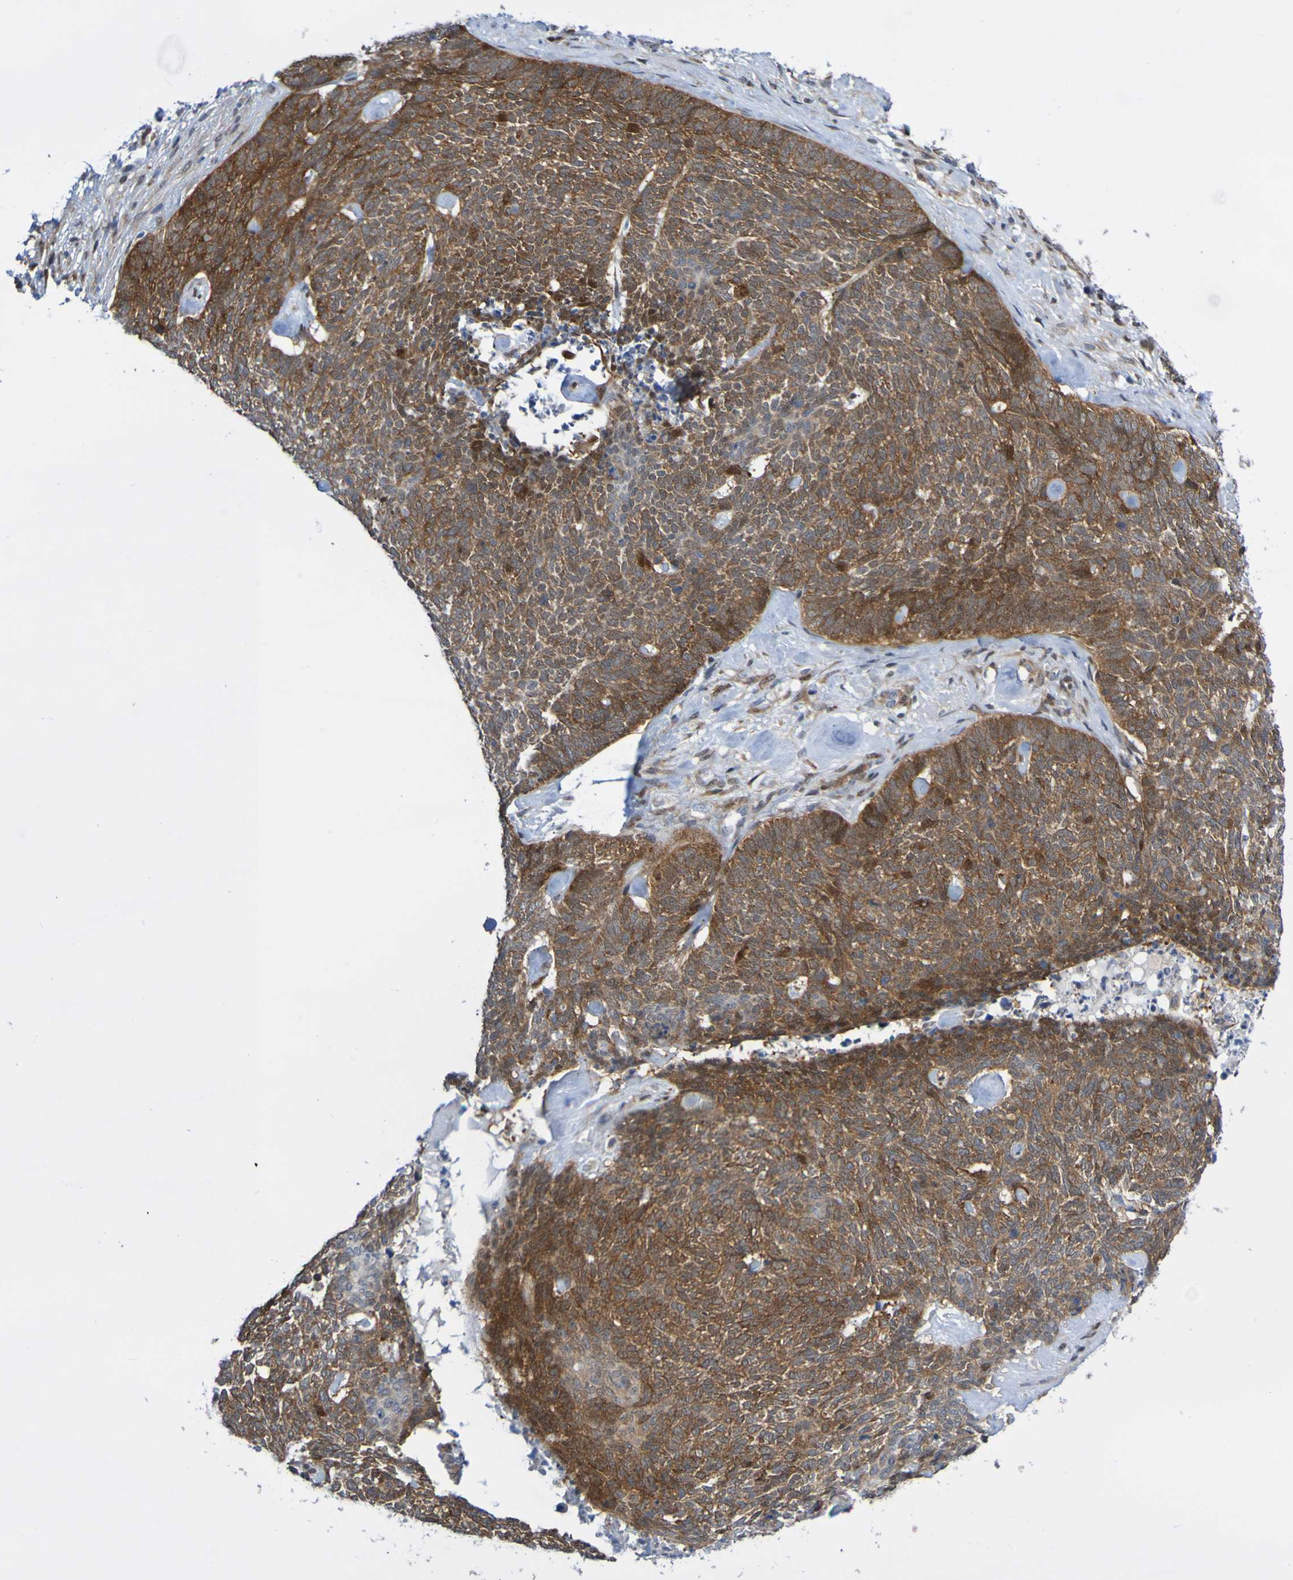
{"staining": {"intensity": "strong", "quantity": ">75%", "location": "cytoplasmic/membranous"}, "tissue": "skin cancer", "cell_type": "Tumor cells", "image_type": "cancer", "snomed": [{"axis": "morphology", "description": "Basal cell carcinoma"}, {"axis": "topography", "description": "Skin"}], "caption": "The micrograph reveals immunohistochemical staining of skin cancer (basal cell carcinoma). There is strong cytoplasmic/membranous positivity is seen in about >75% of tumor cells.", "gene": "ATIC", "patient": {"sex": "female", "age": 84}}